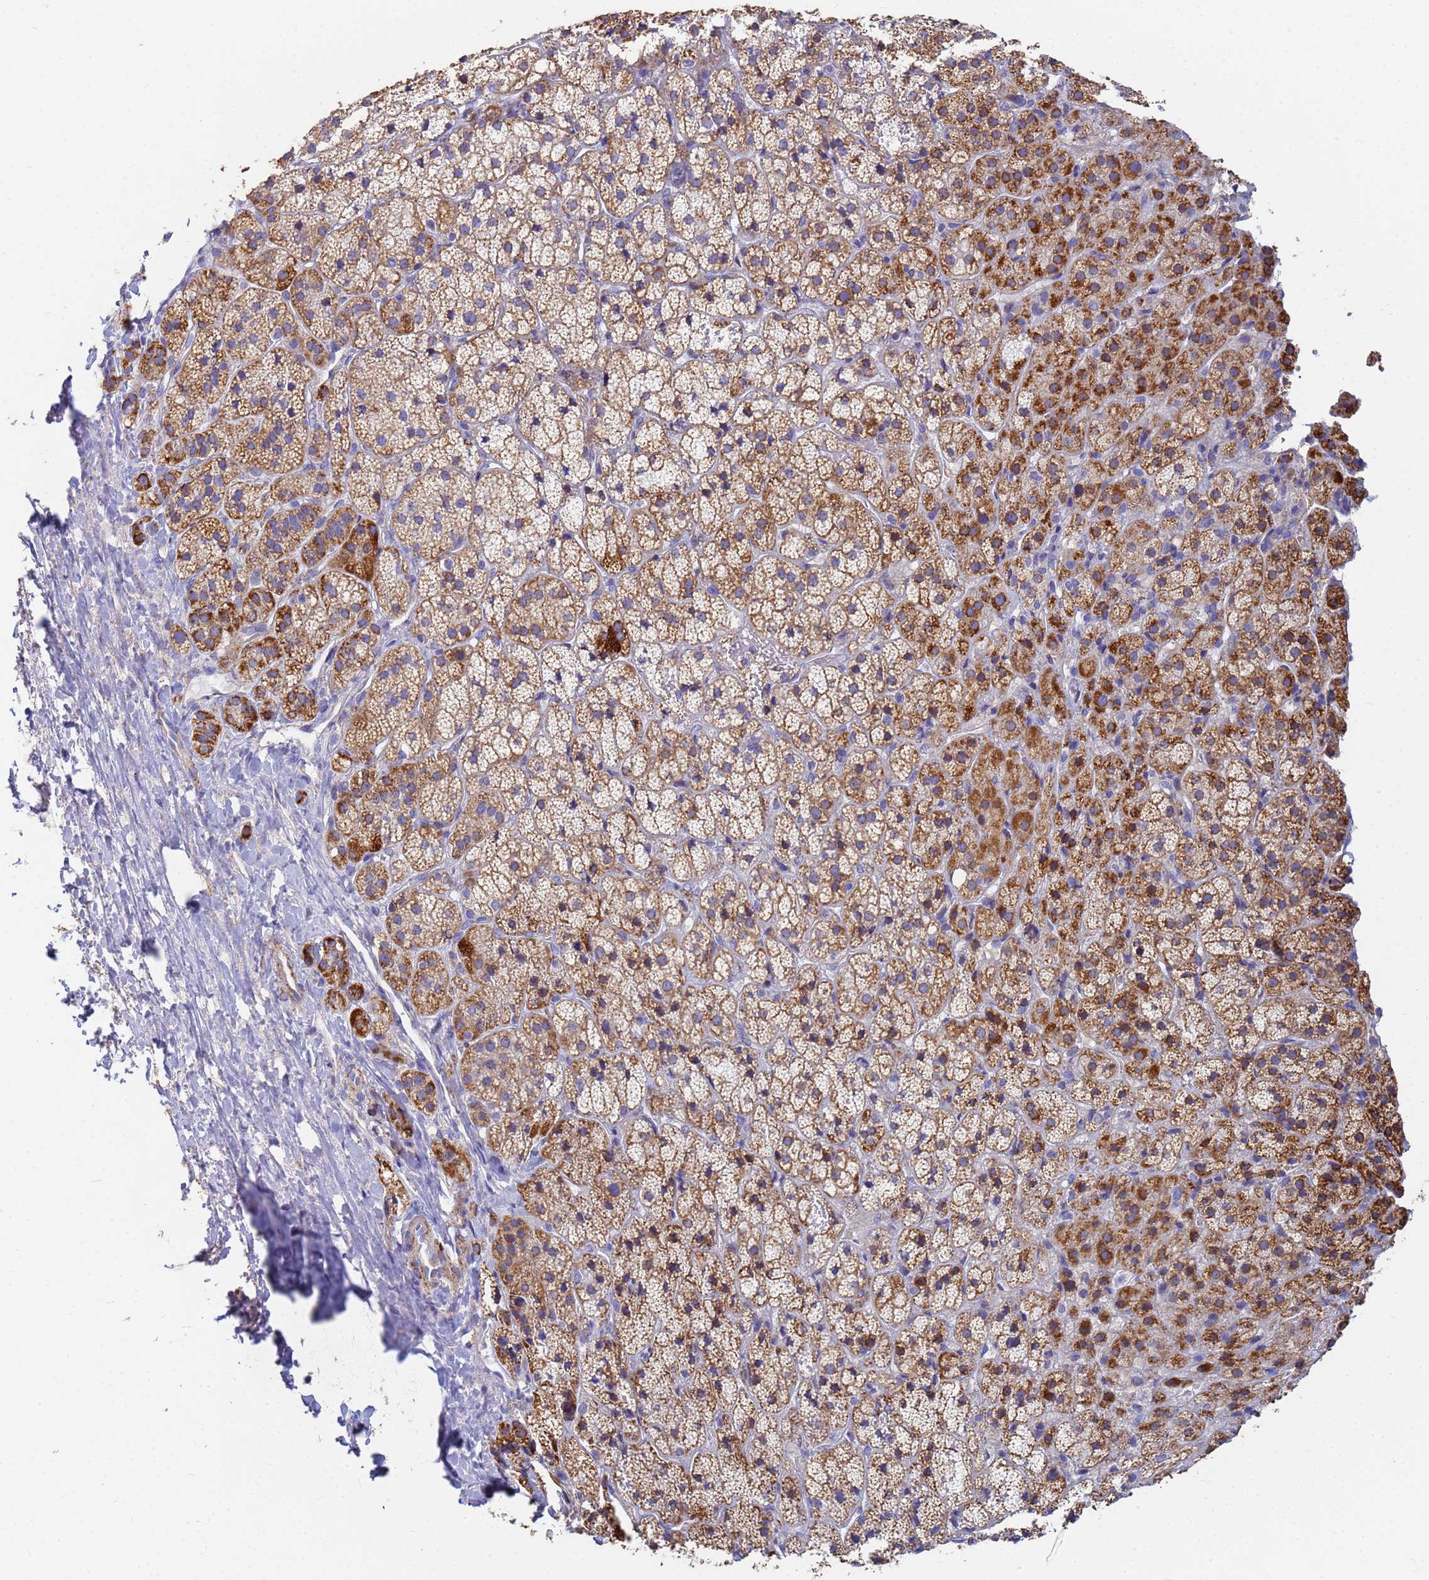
{"staining": {"intensity": "strong", "quantity": ">75%", "location": "cytoplasmic/membranous"}, "tissue": "adrenal gland", "cell_type": "Glandular cells", "image_type": "normal", "snomed": [{"axis": "morphology", "description": "Normal tissue, NOS"}, {"axis": "topography", "description": "Adrenal gland"}], "caption": "Glandular cells reveal high levels of strong cytoplasmic/membranous positivity in approximately >75% of cells in normal adrenal gland.", "gene": "UQCRHL", "patient": {"sex": "female", "age": 70}}